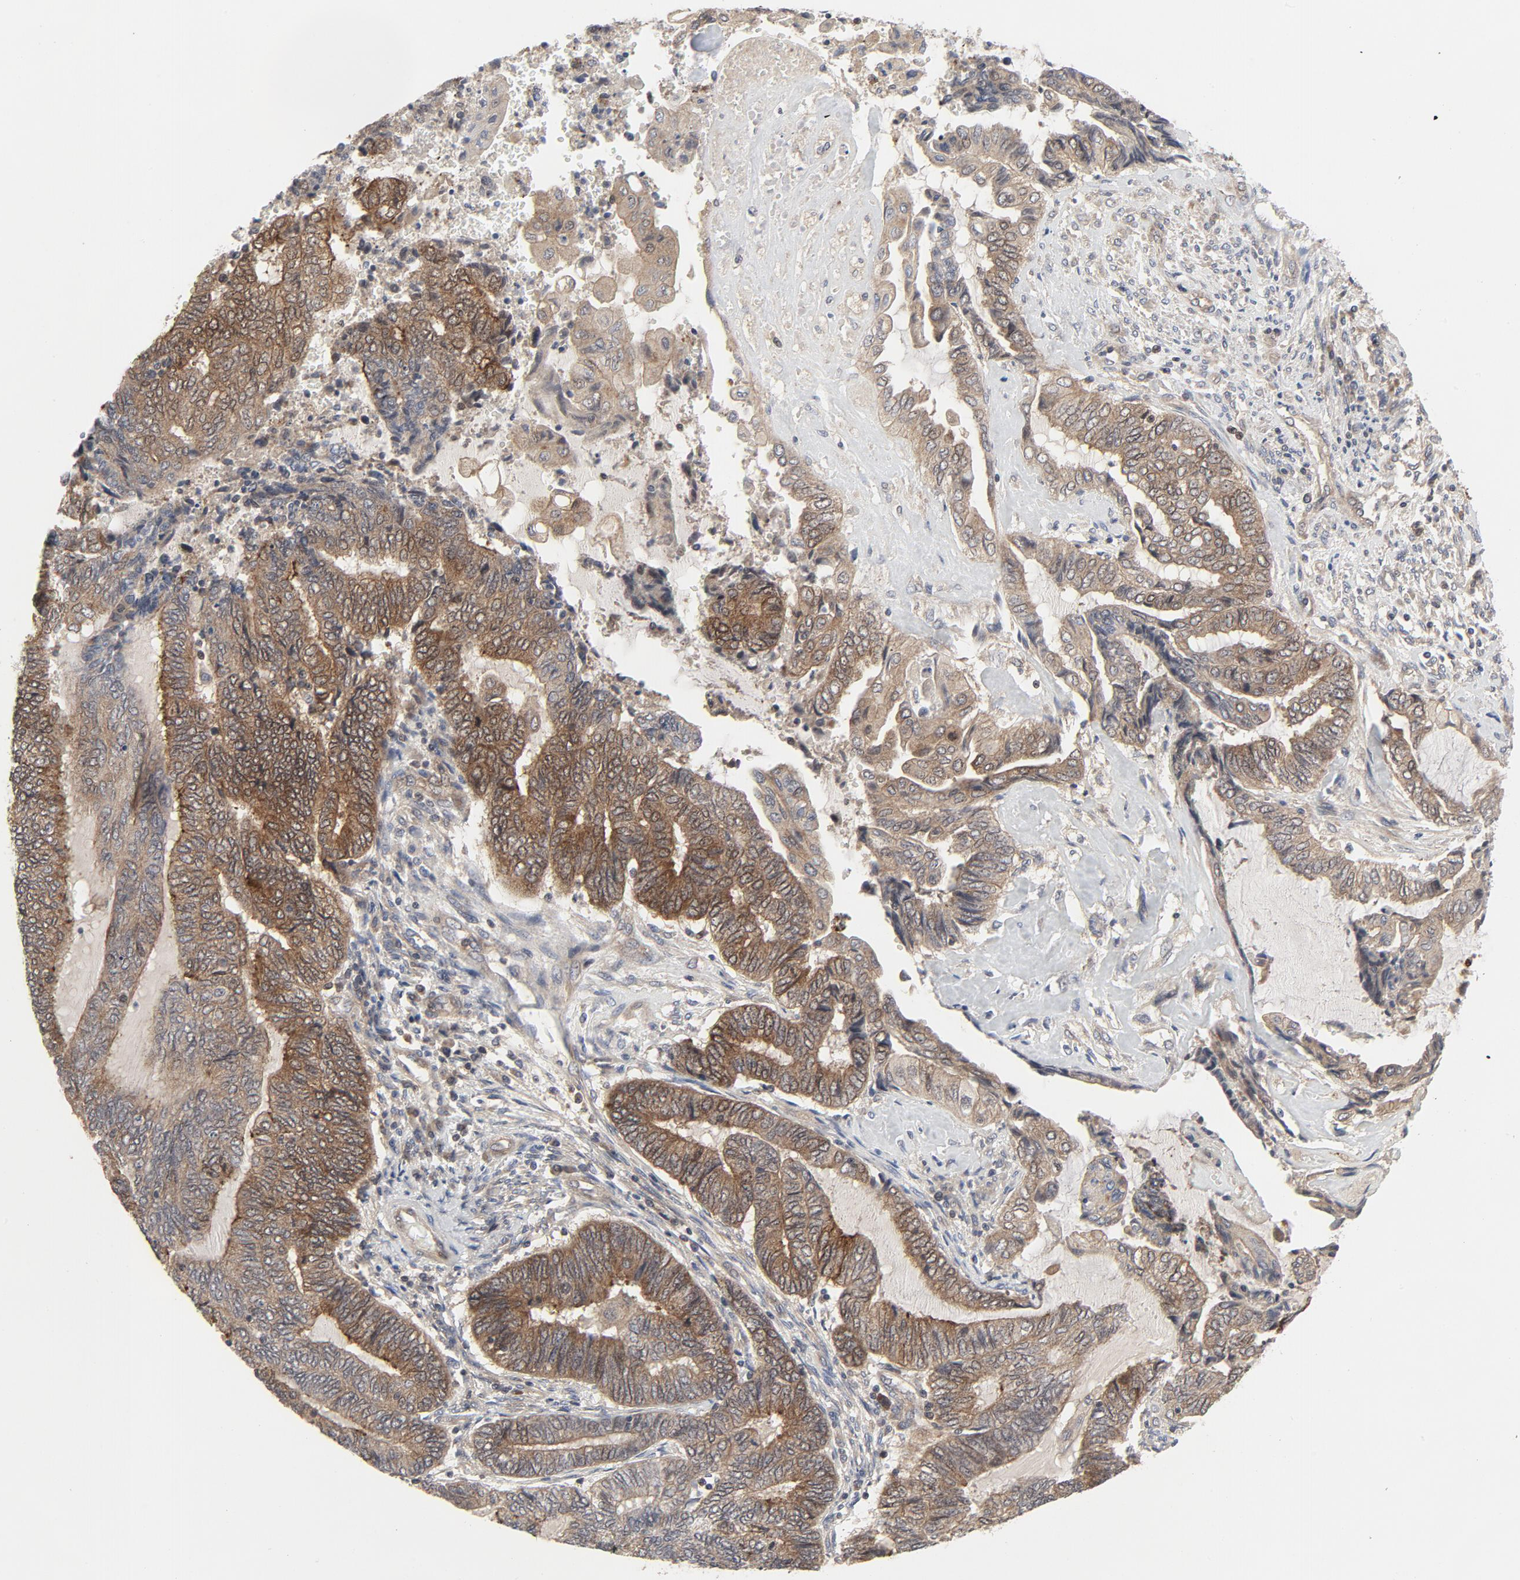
{"staining": {"intensity": "moderate", "quantity": ">75%", "location": "cytoplasmic/membranous"}, "tissue": "endometrial cancer", "cell_type": "Tumor cells", "image_type": "cancer", "snomed": [{"axis": "morphology", "description": "Adenocarcinoma, NOS"}, {"axis": "topography", "description": "Uterus"}, {"axis": "topography", "description": "Endometrium"}], "caption": "Protein expression analysis of endometrial adenocarcinoma exhibits moderate cytoplasmic/membranous staining in about >75% of tumor cells. (DAB (3,3'-diaminobenzidine) = brown stain, brightfield microscopy at high magnification).", "gene": "MAP2K7", "patient": {"sex": "female", "age": 70}}